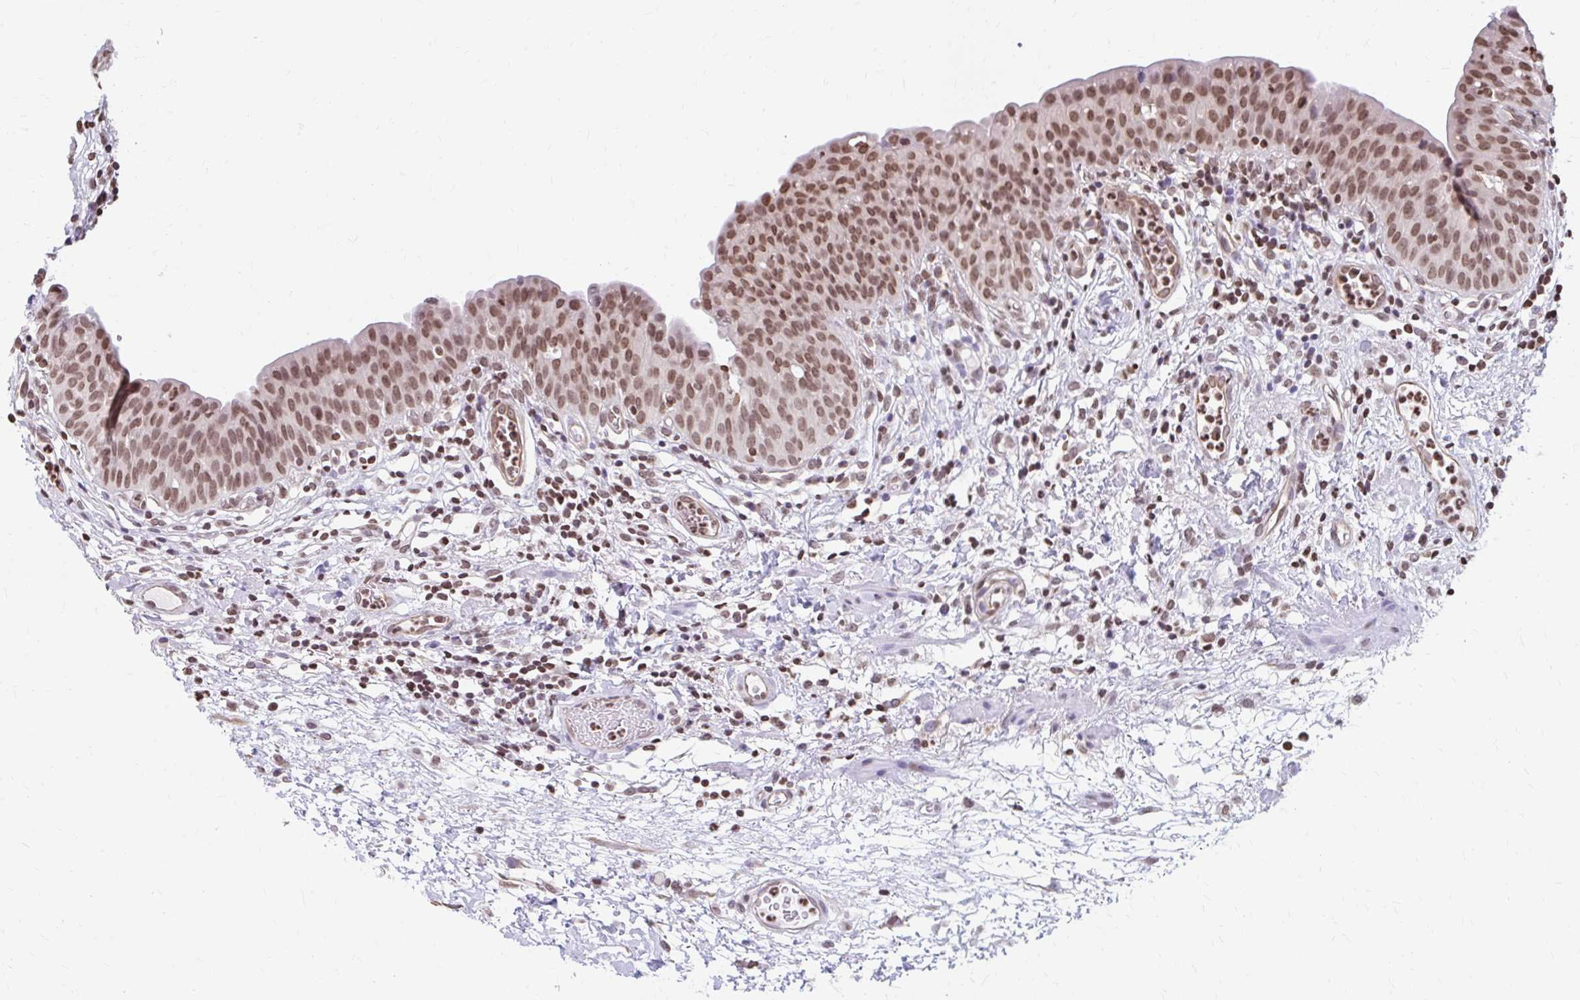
{"staining": {"intensity": "moderate", "quantity": ">75%", "location": "nuclear"}, "tissue": "urinary bladder", "cell_type": "Urothelial cells", "image_type": "normal", "snomed": [{"axis": "morphology", "description": "Normal tissue, NOS"}, {"axis": "morphology", "description": "Inflammation, NOS"}, {"axis": "topography", "description": "Urinary bladder"}], "caption": "IHC (DAB (3,3'-diaminobenzidine)) staining of normal human urinary bladder demonstrates moderate nuclear protein staining in approximately >75% of urothelial cells.", "gene": "ORC3", "patient": {"sex": "male", "age": 57}}